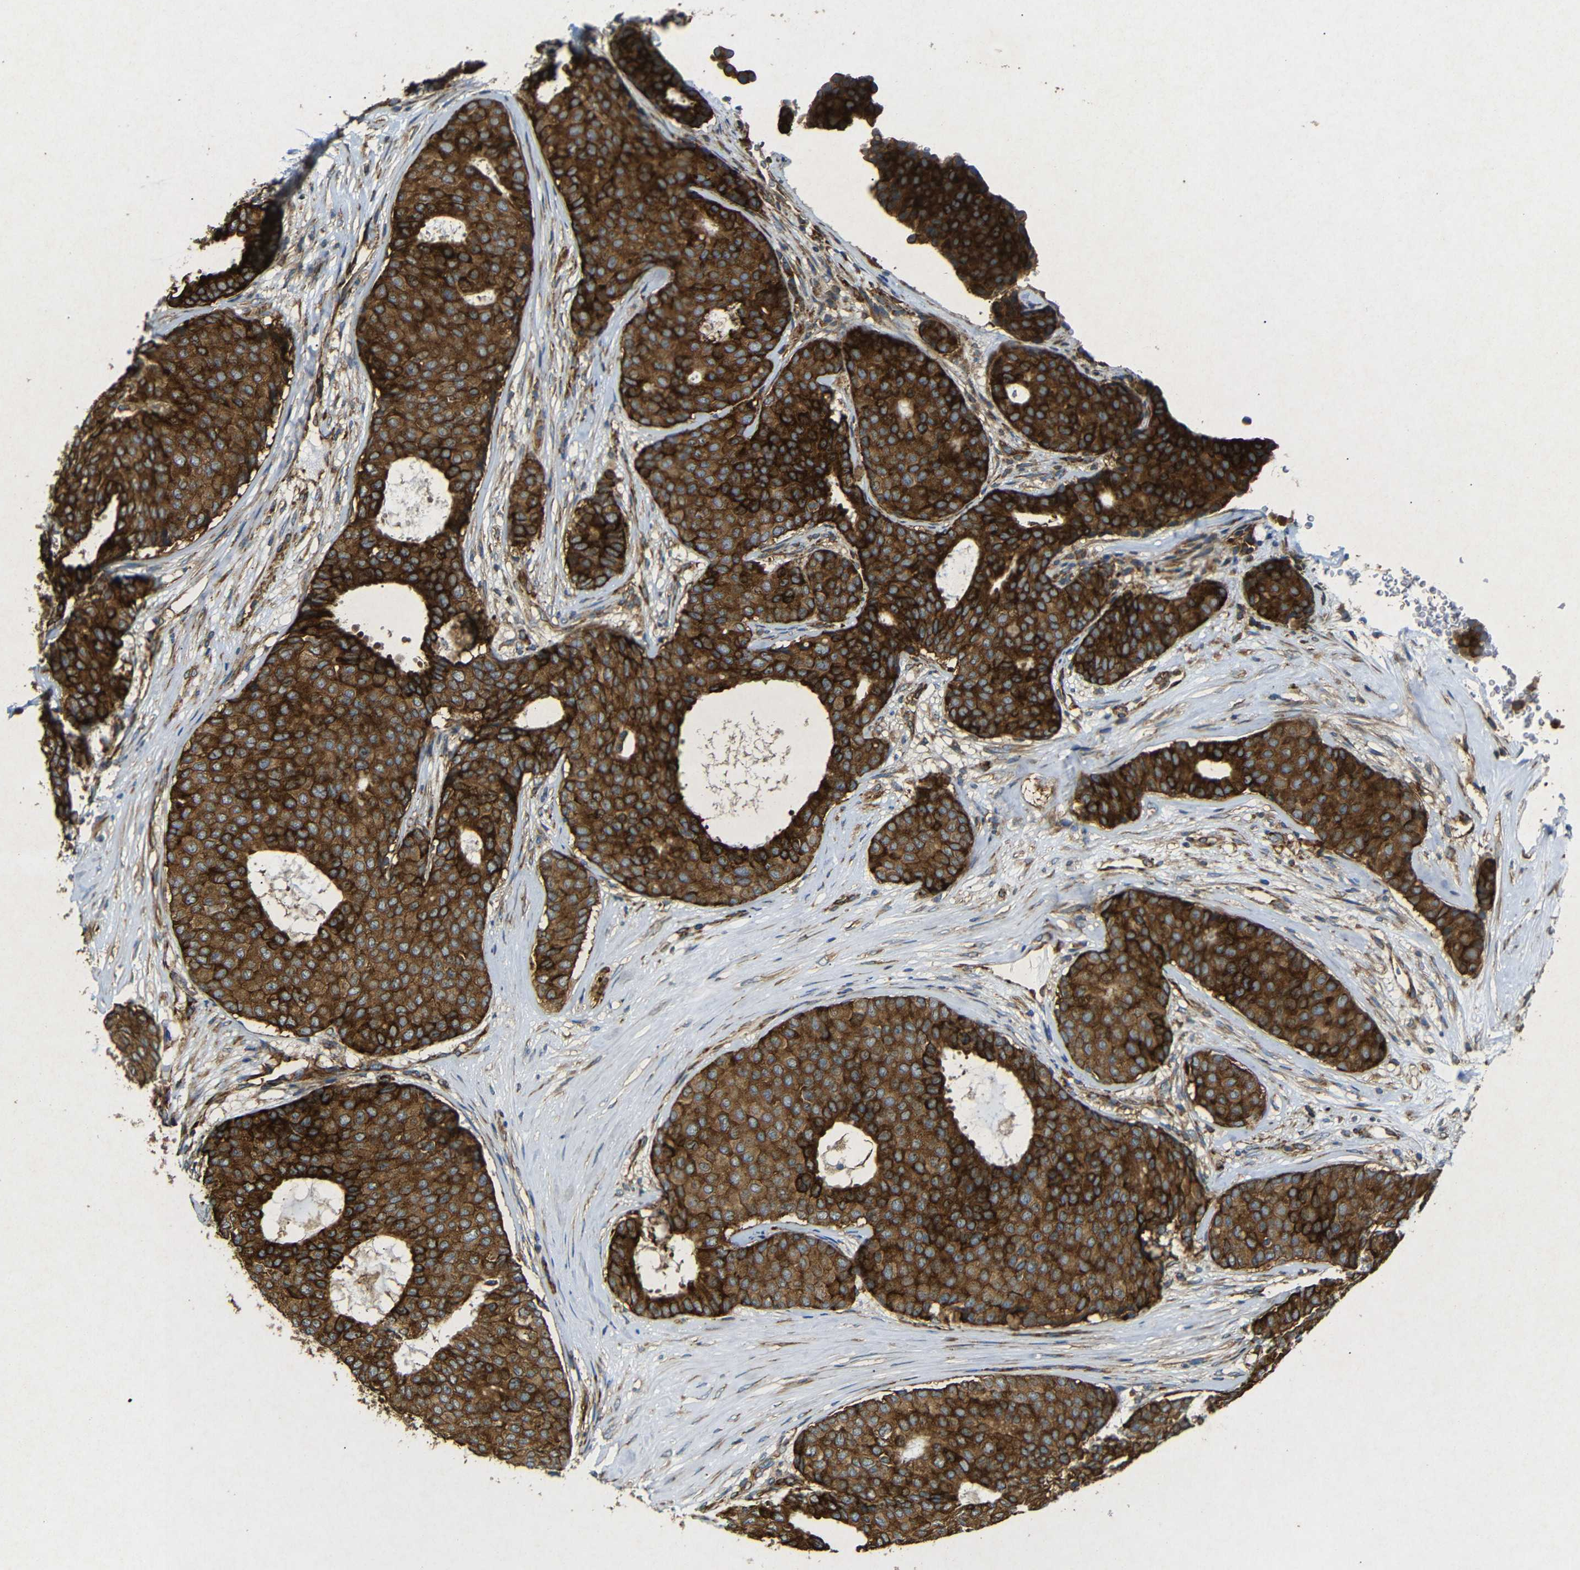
{"staining": {"intensity": "strong", "quantity": ">75%", "location": "cytoplasmic/membranous"}, "tissue": "breast cancer", "cell_type": "Tumor cells", "image_type": "cancer", "snomed": [{"axis": "morphology", "description": "Duct carcinoma"}, {"axis": "topography", "description": "Breast"}], "caption": "This is a micrograph of immunohistochemistry (IHC) staining of infiltrating ductal carcinoma (breast), which shows strong positivity in the cytoplasmic/membranous of tumor cells.", "gene": "BTF3", "patient": {"sex": "female", "age": 75}}